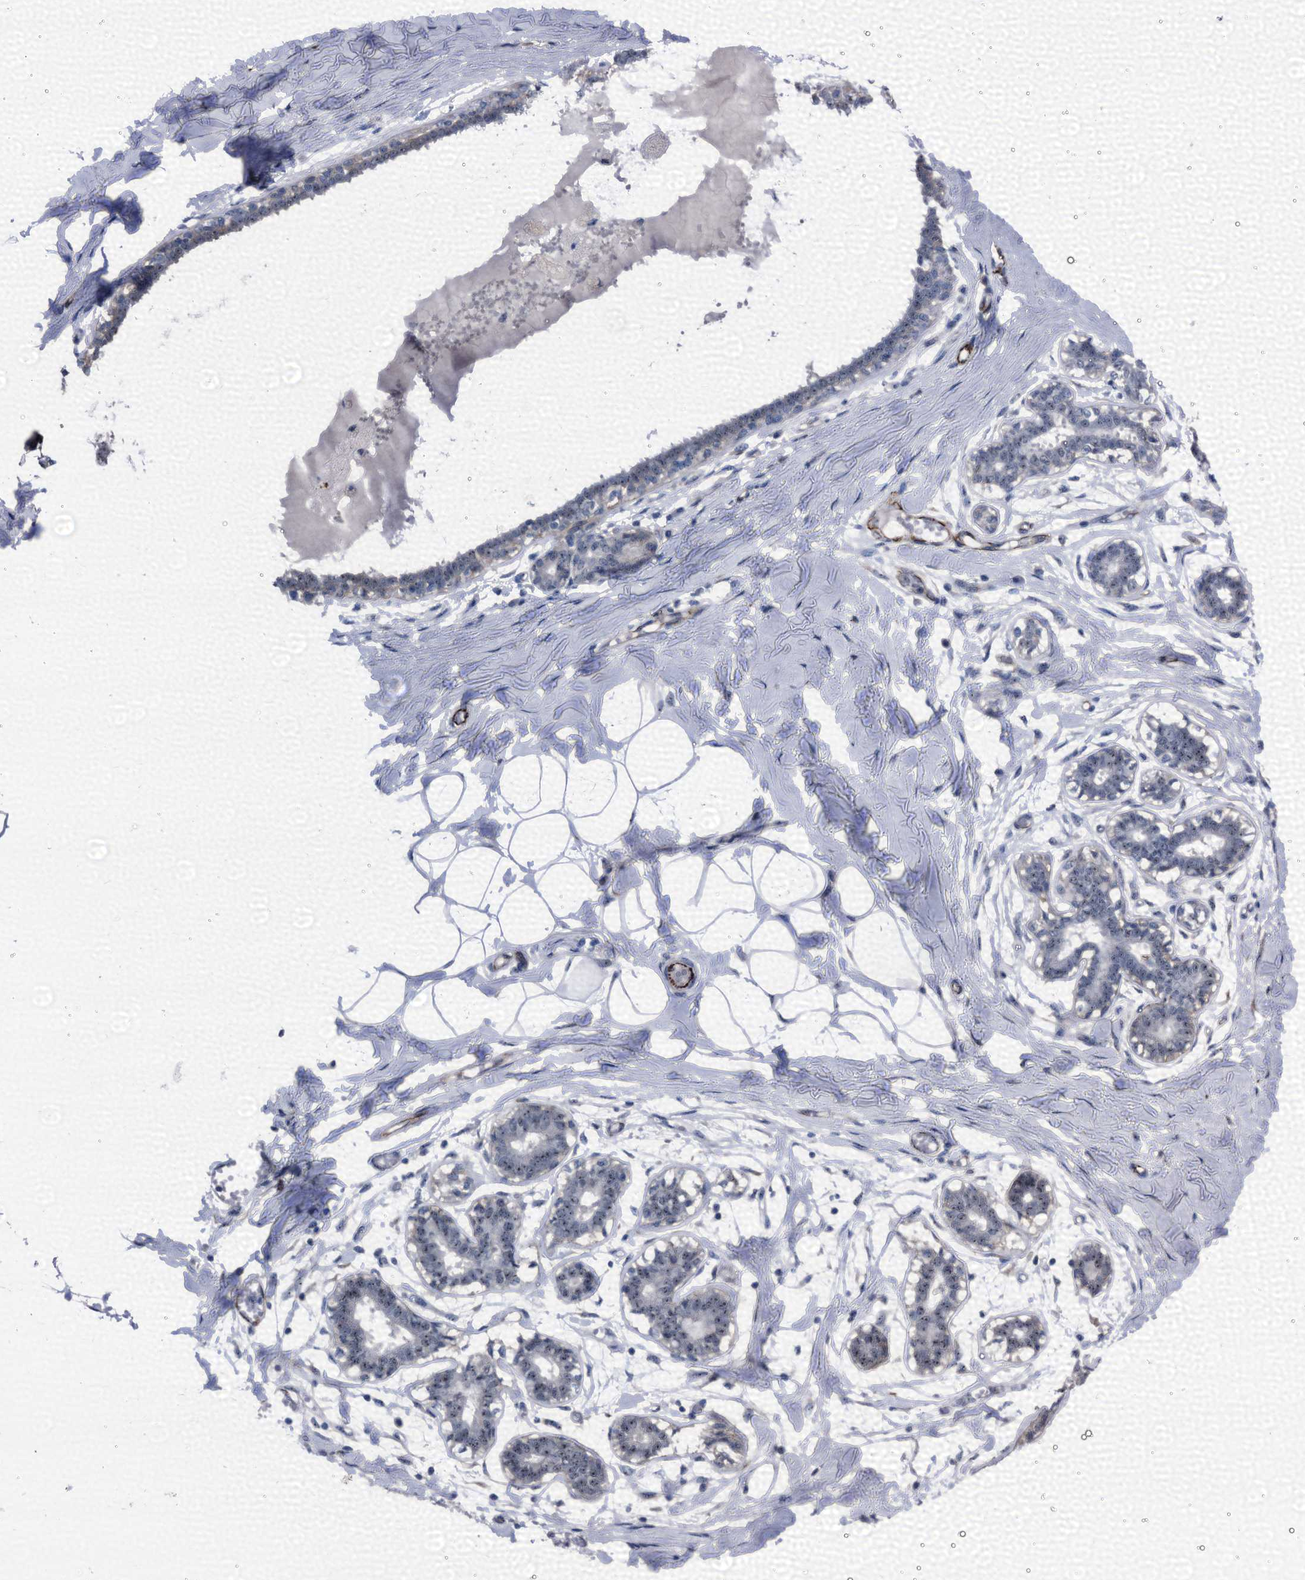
{"staining": {"intensity": "negative", "quantity": "none", "location": "none"}, "tissue": "breast", "cell_type": "Adipocytes", "image_type": "normal", "snomed": [{"axis": "morphology", "description": "Normal tissue, NOS"}, {"axis": "topography", "description": "Breast"}], "caption": "A high-resolution histopathology image shows IHC staining of unremarkable breast, which displays no significant expression in adipocytes.", "gene": "EMG1", "patient": {"sex": "female", "age": 27}}